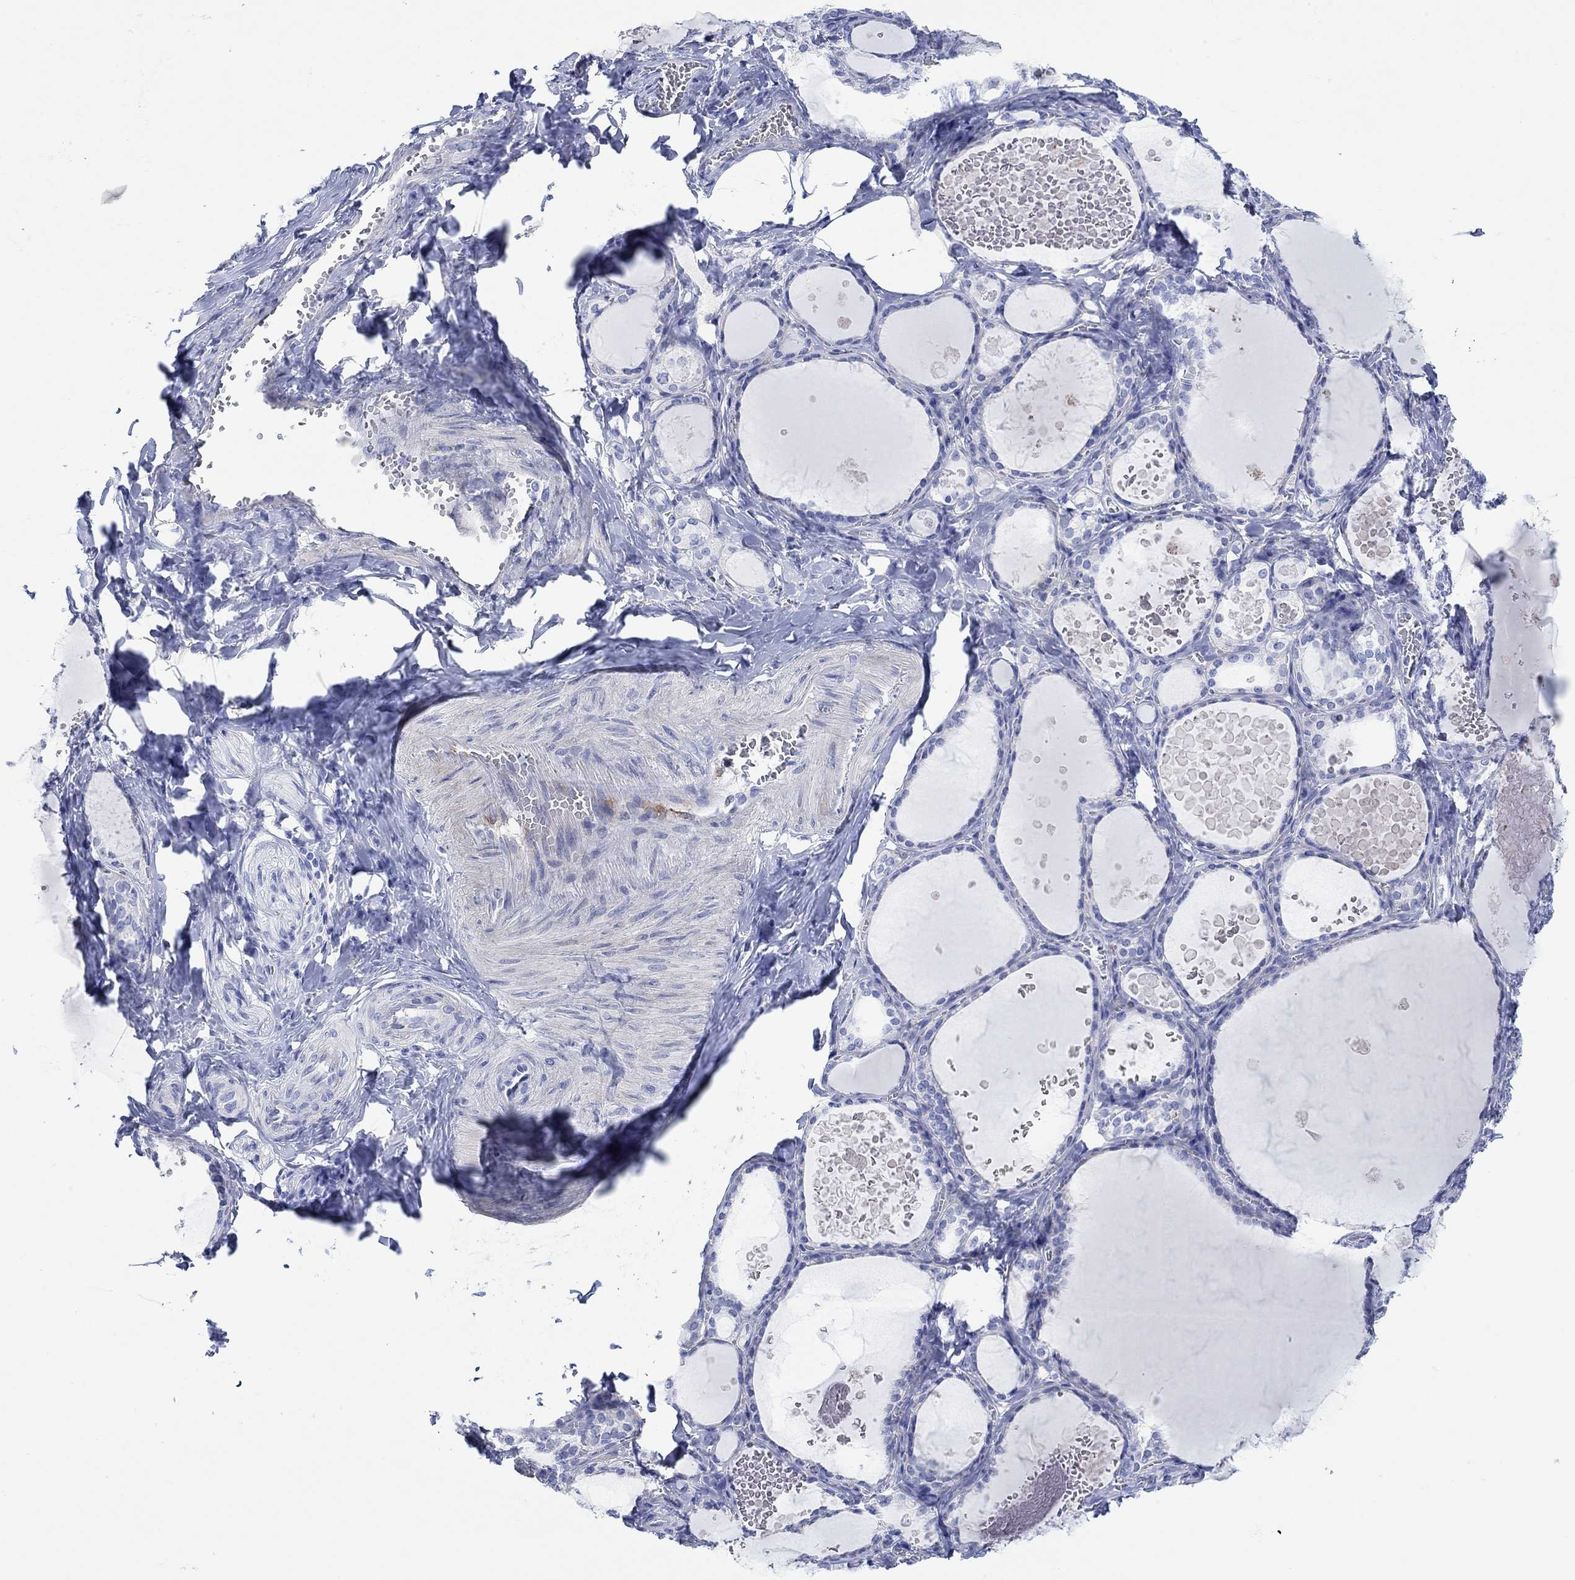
{"staining": {"intensity": "negative", "quantity": "none", "location": "none"}, "tissue": "thyroid gland", "cell_type": "Glandular cells", "image_type": "normal", "snomed": [{"axis": "morphology", "description": "Normal tissue, NOS"}, {"axis": "topography", "description": "Thyroid gland"}], "caption": "This is an immunohistochemistry (IHC) photomicrograph of unremarkable thyroid gland. There is no staining in glandular cells.", "gene": "P2RY6", "patient": {"sex": "female", "age": 56}}